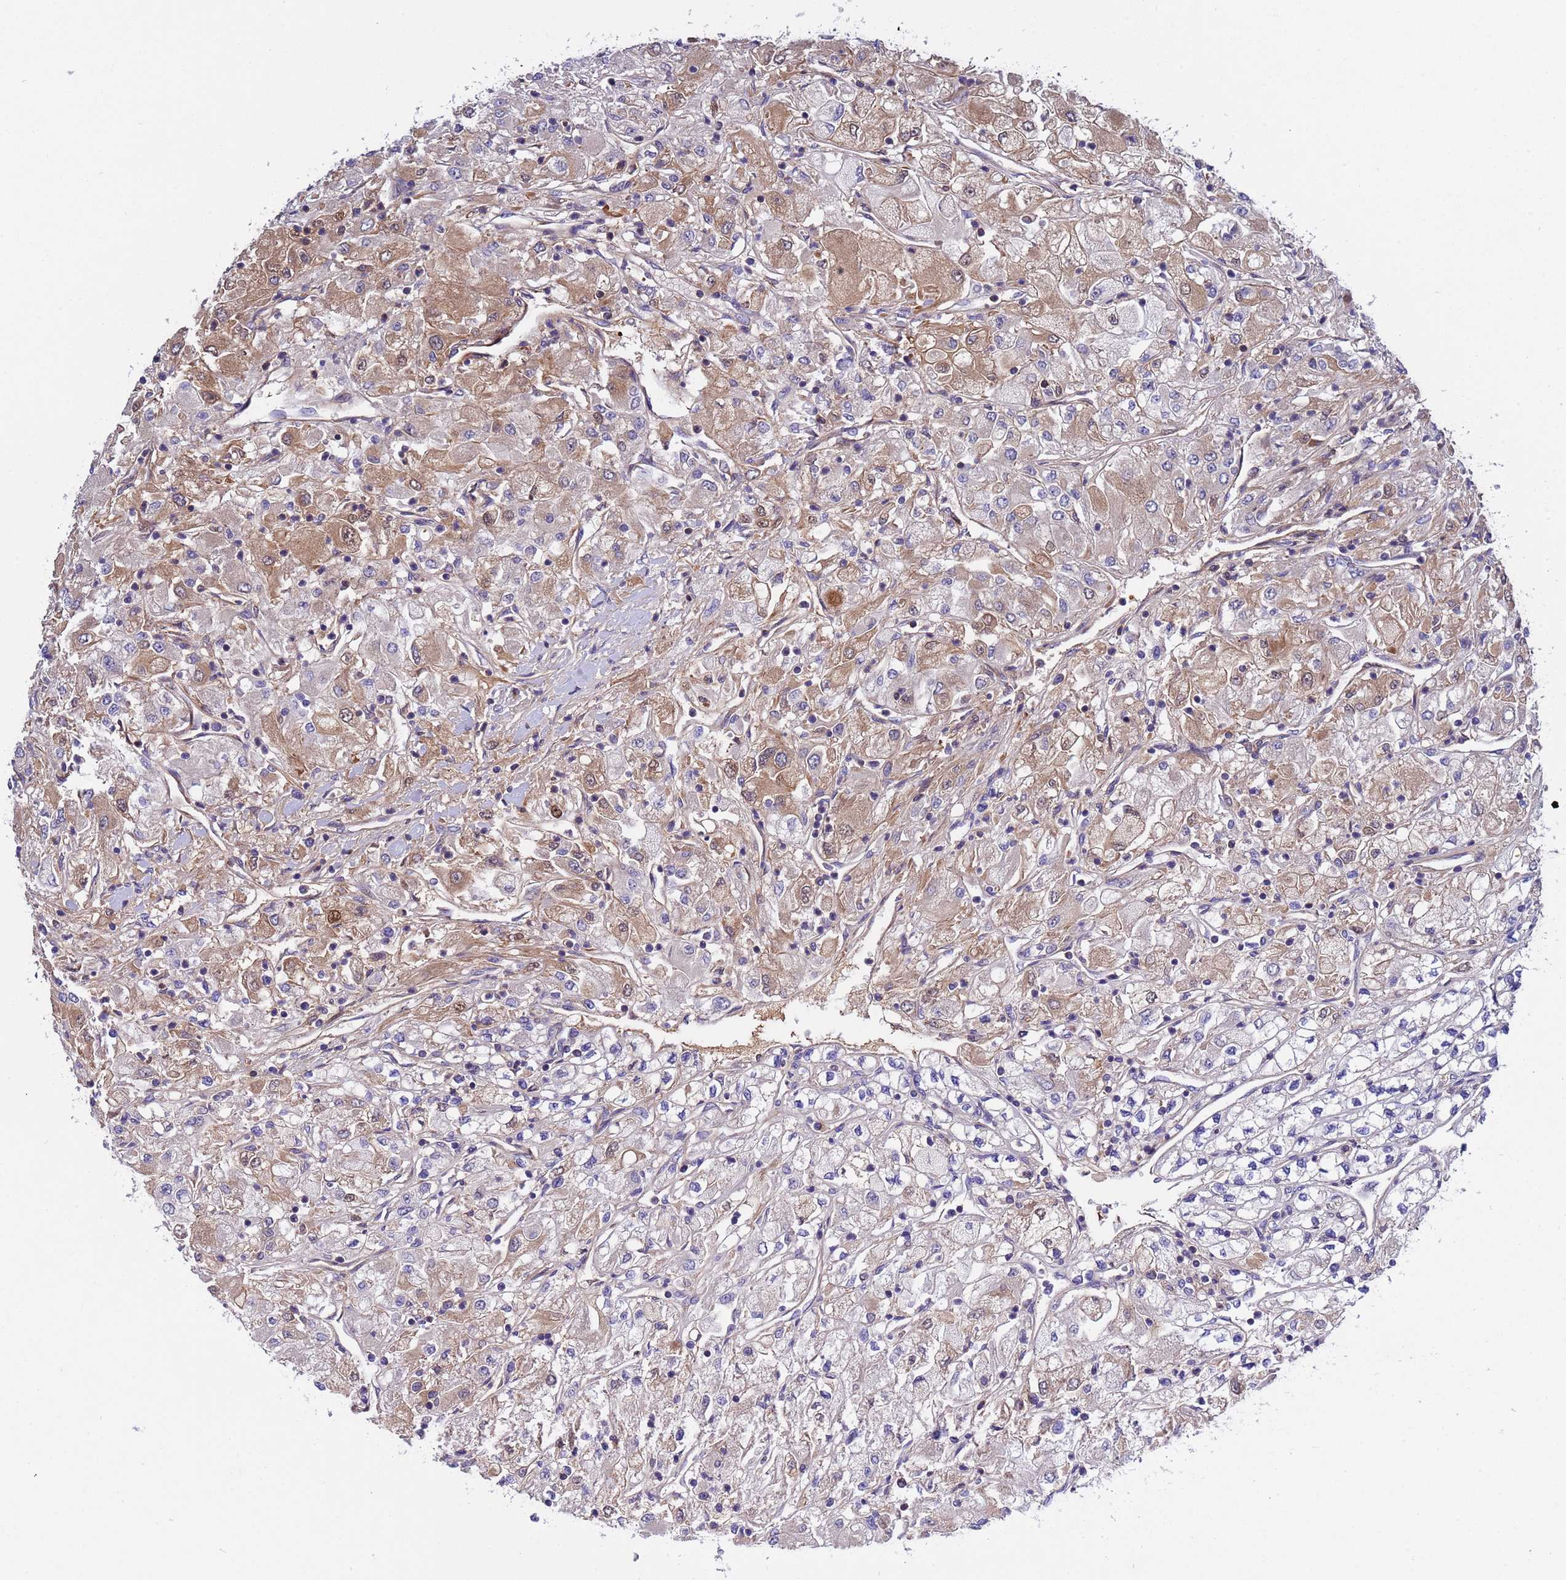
{"staining": {"intensity": "moderate", "quantity": "25%-75%", "location": "cytoplasmic/membranous,nuclear"}, "tissue": "renal cancer", "cell_type": "Tumor cells", "image_type": "cancer", "snomed": [{"axis": "morphology", "description": "Adenocarcinoma, NOS"}, {"axis": "topography", "description": "Kidney"}], "caption": "Brown immunohistochemical staining in renal adenocarcinoma demonstrates moderate cytoplasmic/membranous and nuclear positivity in about 25%-75% of tumor cells. The staining was performed using DAB, with brown indicating positive protein expression. Nuclei are stained blue with hematoxylin.", "gene": "PARP16", "patient": {"sex": "male", "age": 80}}